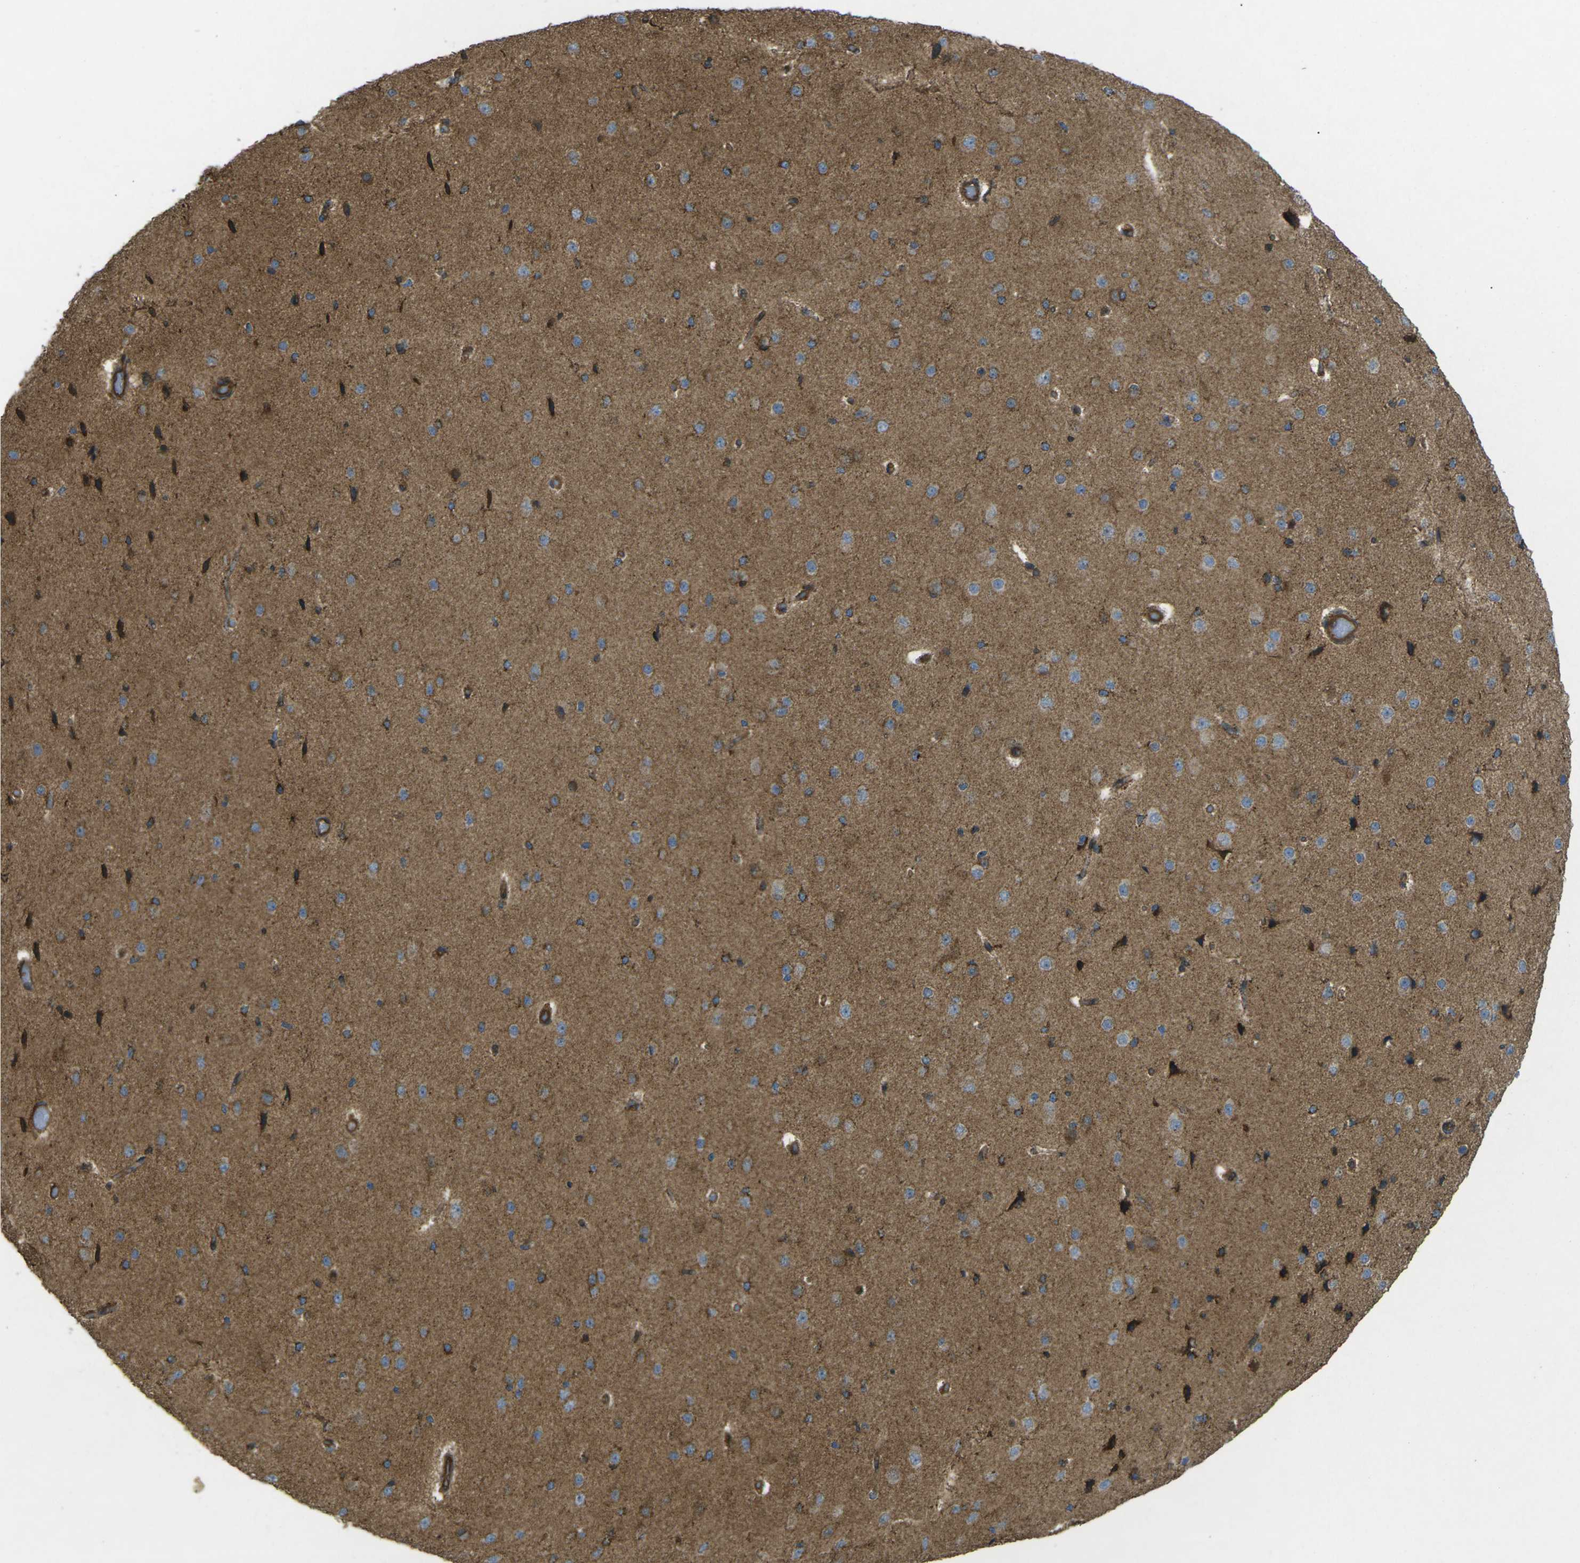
{"staining": {"intensity": "weak", "quantity": ">75%", "location": "cytoplasmic/membranous"}, "tissue": "cerebral cortex", "cell_type": "Endothelial cells", "image_type": "normal", "snomed": [{"axis": "morphology", "description": "Normal tissue, NOS"}, {"axis": "morphology", "description": "Developmental malformation"}, {"axis": "topography", "description": "Cerebral cortex"}], "caption": "The photomicrograph exhibits immunohistochemical staining of normal cerebral cortex. There is weak cytoplasmic/membranous positivity is seen in approximately >75% of endothelial cells.", "gene": "CHMP3", "patient": {"sex": "female", "age": 30}}